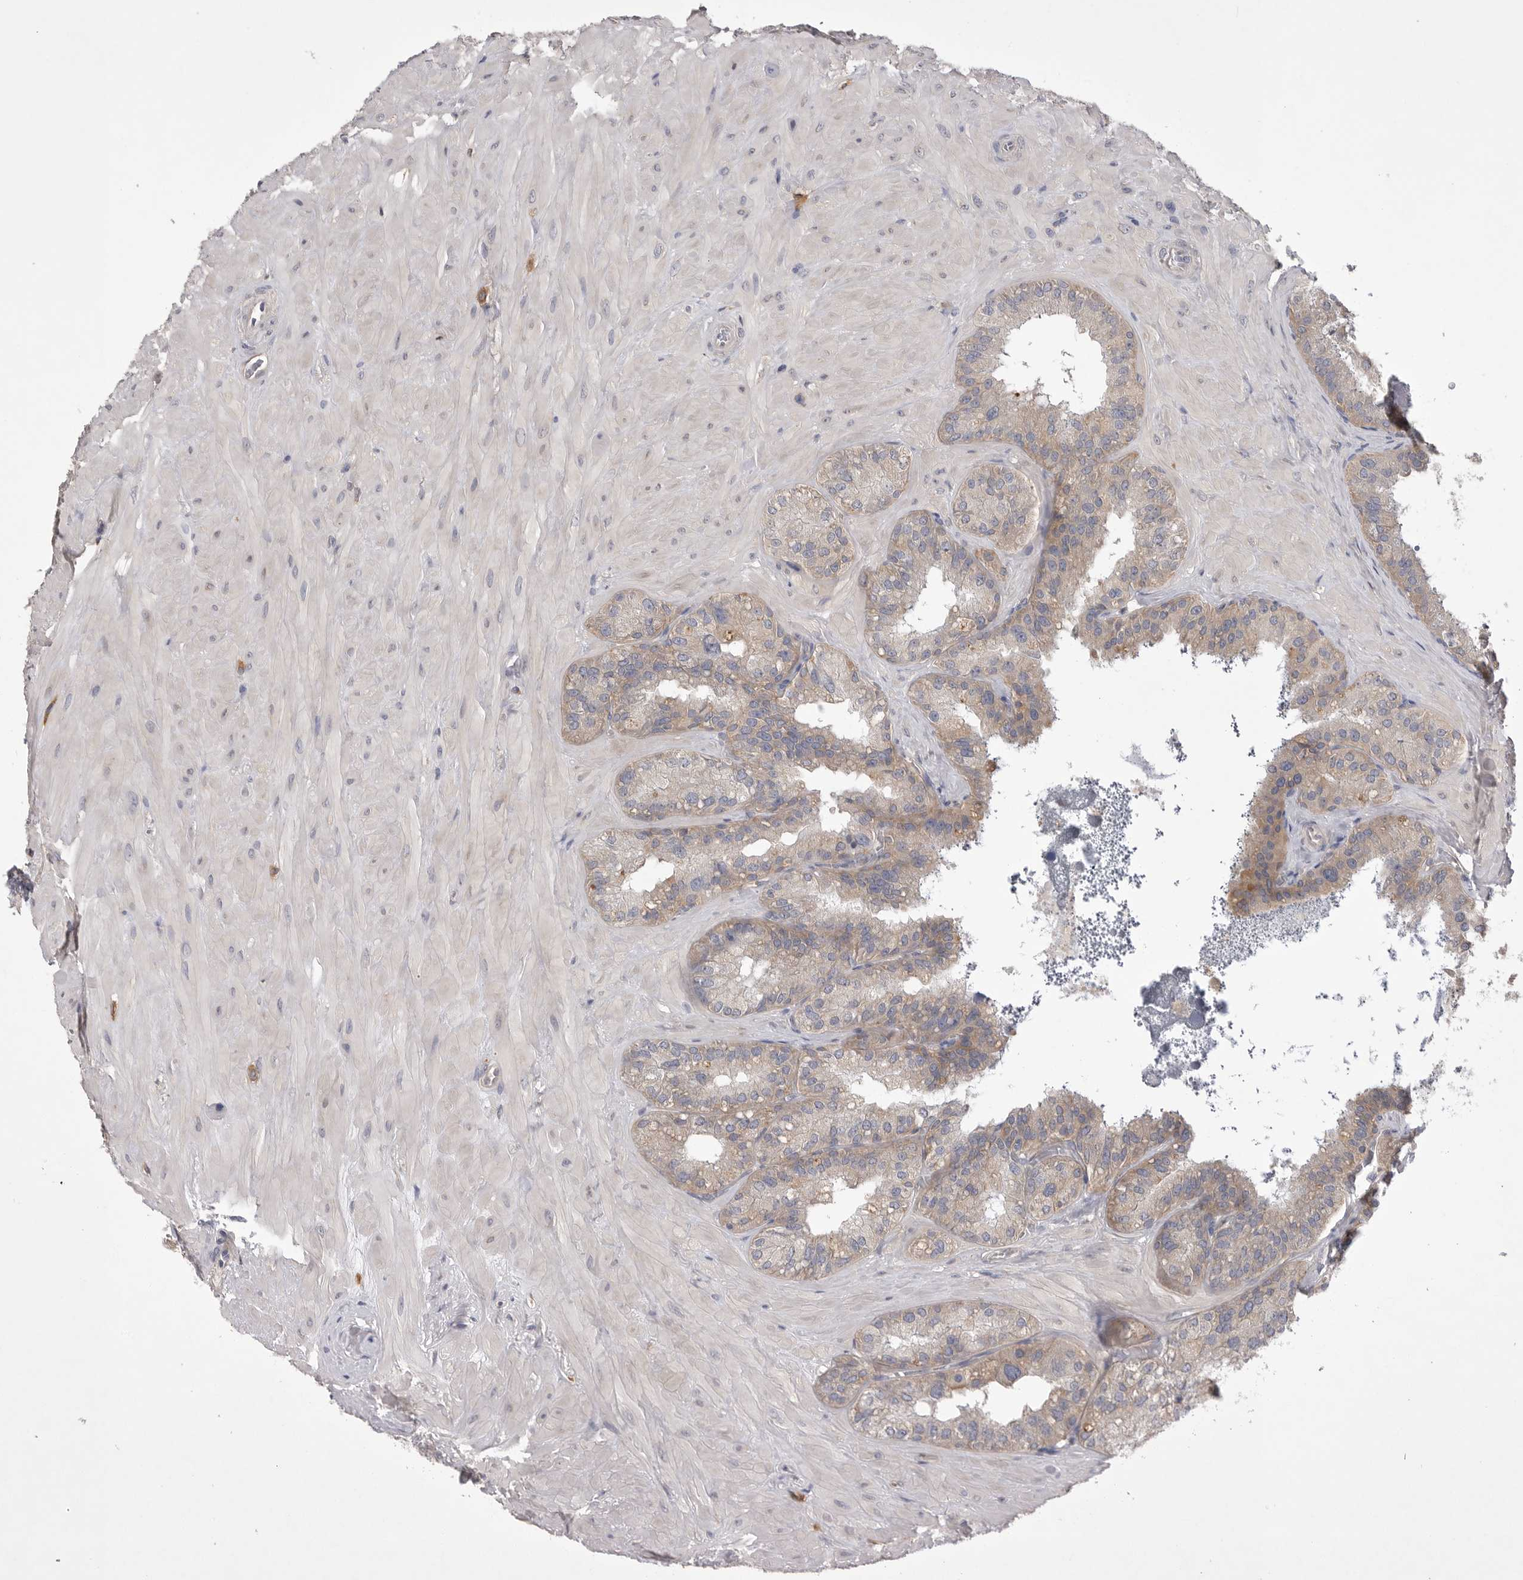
{"staining": {"intensity": "weak", "quantity": ">75%", "location": "cytoplasmic/membranous"}, "tissue": "seminal vesicle", "cell_type": "Glandular cells", "image_type": "normal", "snomed": [{"axis": "morphology", "description": "Normal tissue, NOS"}, {"axis": "topography", "description": "Prostate"}, {"axis": "topography", "description": "Seminal veicle"}], "caption": "The immunohistochemical stain highlights weak cytoplasmic/membranous positivity in glandular cells of normal seminal vesicle. (DAB IHC with brightfield microscopy, high magnification).", "gene": "VAC14", "patient": {"sex": "male", "age": 51}}